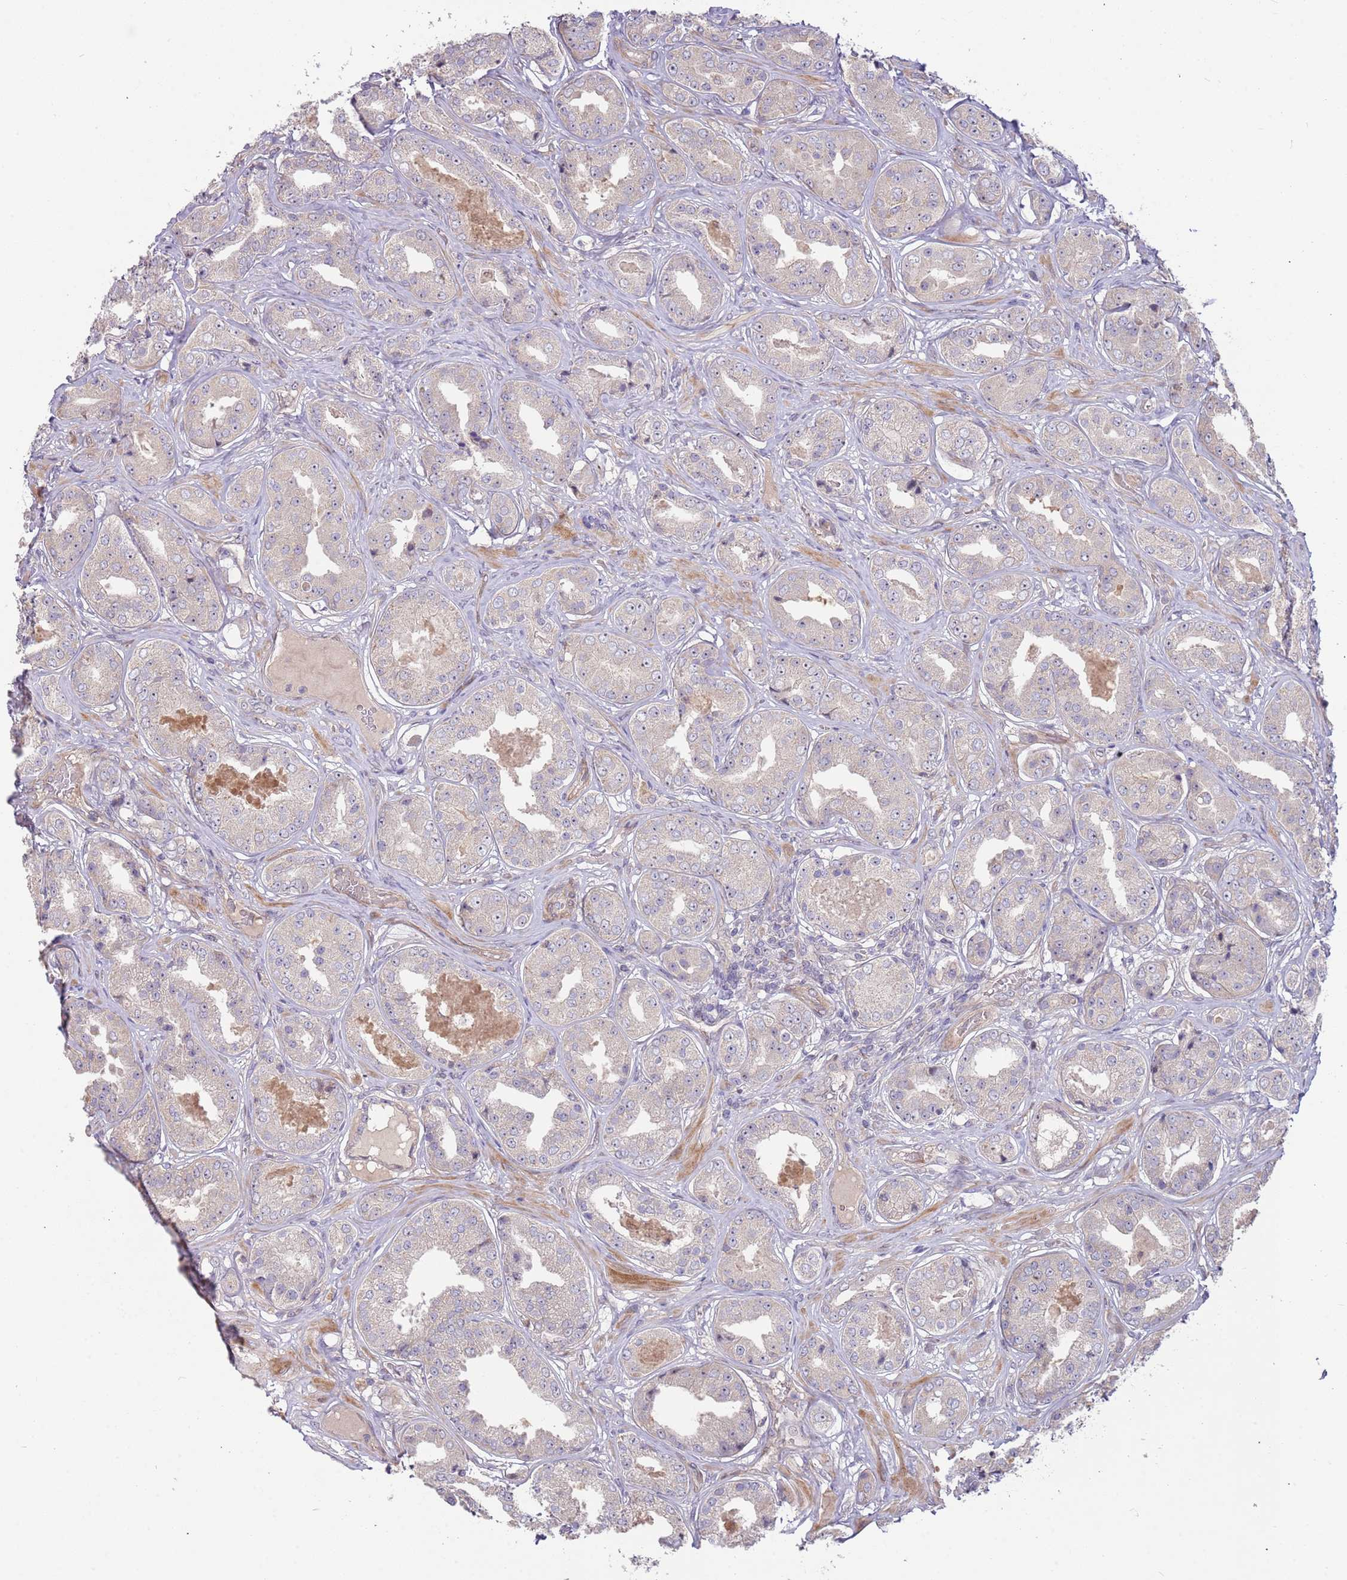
{"staining": {"intensity": "negative", "quantity": "none", "location": "none"}, "tissue": "prostate cancer", "cell_type": "Tumor cells", "image_type": "cancer", "snomed": [{"axis": "morphology", "description": "Adenocarcinoma, High grade"}, {"axis": "topography", "description": "Prostate"}], "caption": "The photomicrograph shows no significant positivity in tumor cells of high-grade adenocarcinoma (prostate). Nuclei are stained in blue.", "gene": "TRAPPC6B", "patient": {"sex": "male", "age": 63}}